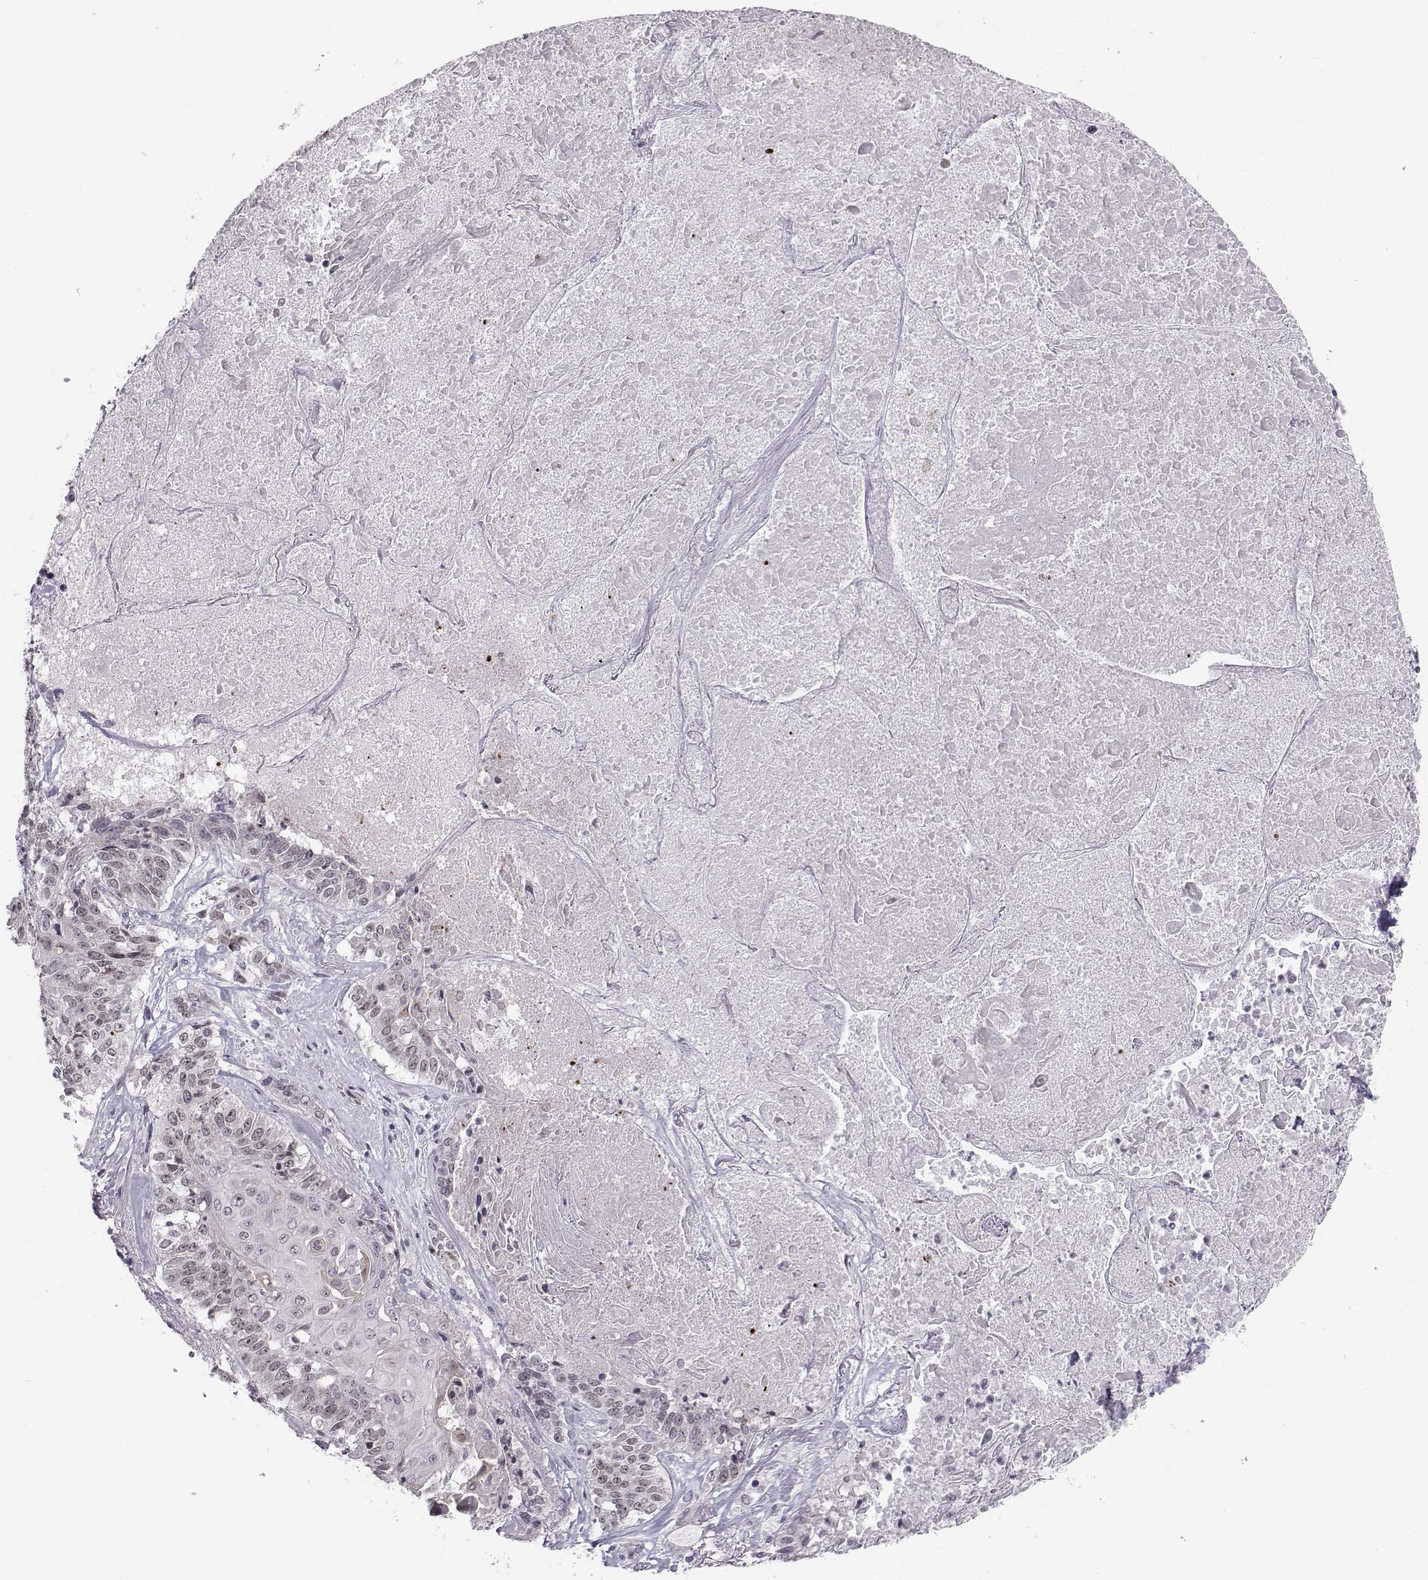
{"staining": {"intensity": "negative", "quantity": "none", "location": "none"}, "tissue": "lung cancer", "cell_type": "Tumor cells", "image_type": "cancer", "snomed": [{"axis": "morphology", "description": "Squamous cell carcinoma, NOS"}, {"axis": "topography", "description": "Lung"}], "caption": "Lung cancer stained for a protein using immunohistochemistry shows no expression tumor cells.", "gene": "MARCHF4", "patient": {"sex": "male", "age": 64}}